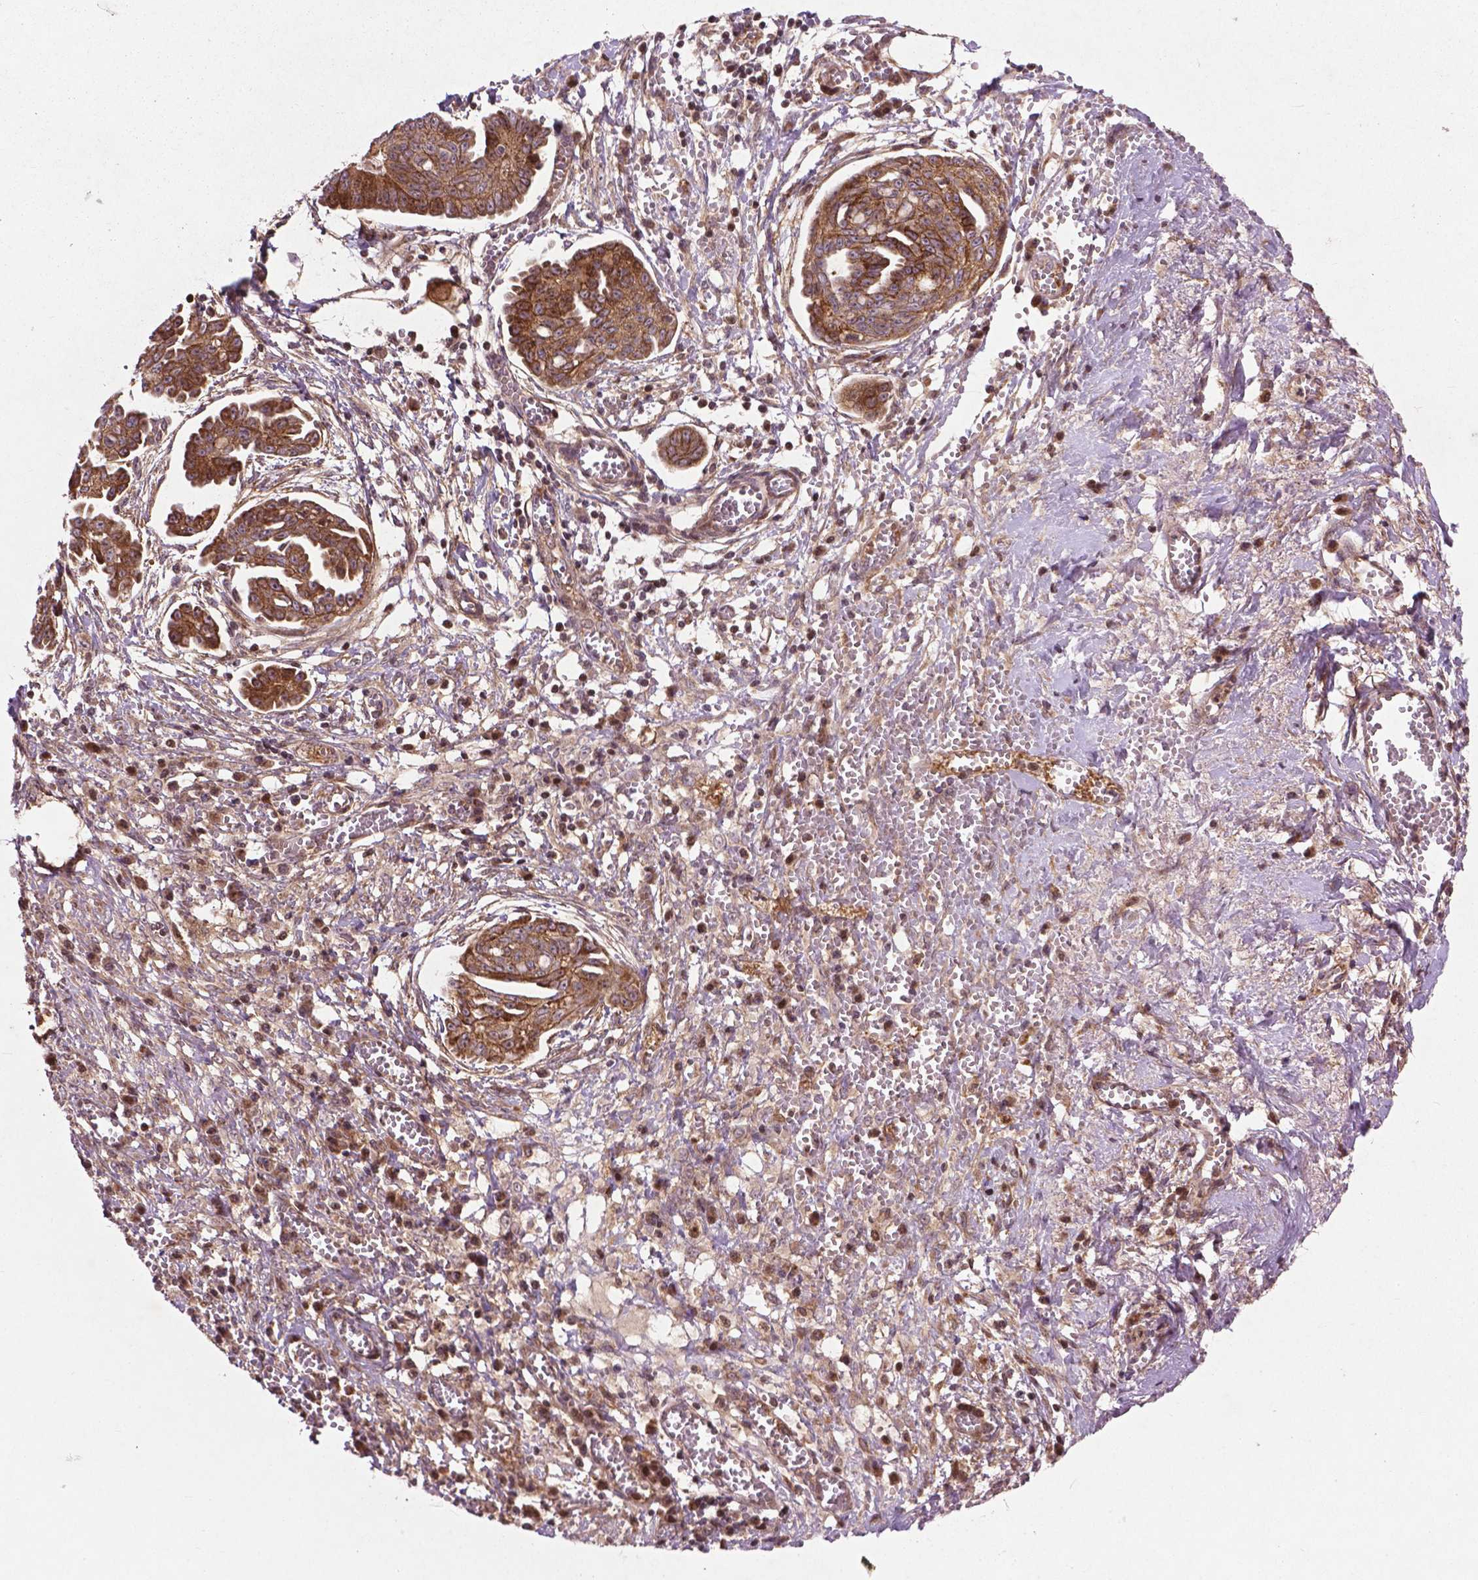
{"staining": {"intensity": "strong", "quantity": "25%-75%", "location": "cytoplasmic/membranous"}, "tissue": "ovarian cancer", "cell_type": "Tumor cells", "image_type": "cancer", "snomed": [{"axis": "morphology", "description": "Cystadenocarcinoma, serous, NOS"}, {"axis": "topography", "description": "Ovary"}], "caption": "Serous cystadenocarcinoma (ovarian) tissue demonstrates strong cytoplasmic/membranous positivity in approximately 25%-75% of tumor cells, visualized by immunohistochemistry.", "gene": "B3GALNT2", "patient": {"sex": "female", "age": 71}}